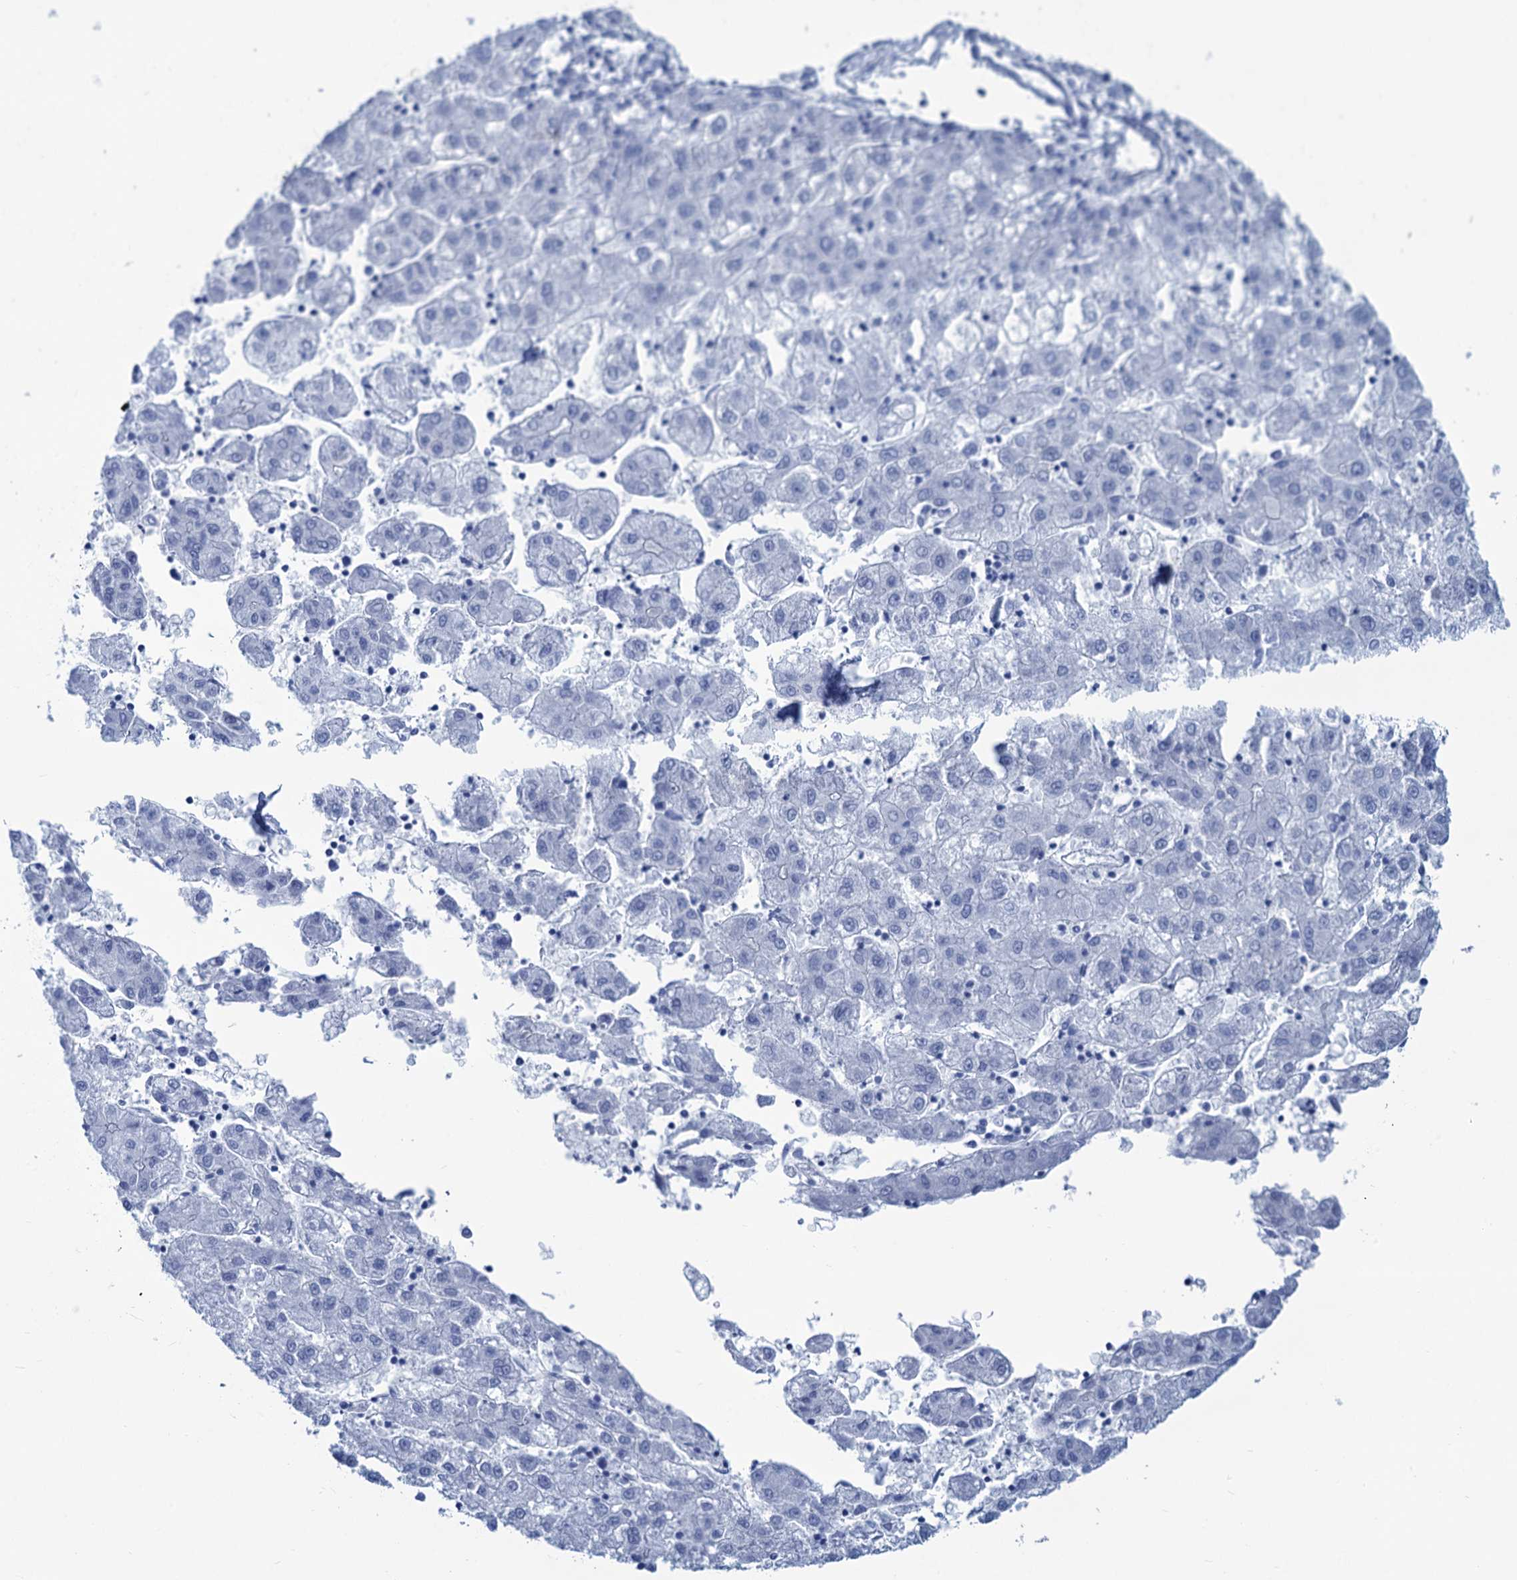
{"staining": {"intensity": "negative", "quantity": "none", "location": "none"}, "tissue": "liver cancer", "cell_type": "Tumor cells", "image_type": "cancer", "snomed": [{"axis": "morphology", "description": "Carcinoma, Hepatocellular, NOS"}, {"axis": "topography", "description": "Liver"}], "caption": "DAB (3,3'-diaminobenzidine) immunohistochemical staining of liver cancer demonstrates no significant positivity in tumor cells.", "gene": "CABYR", "patient": {"sex": "male", "age": 72}}